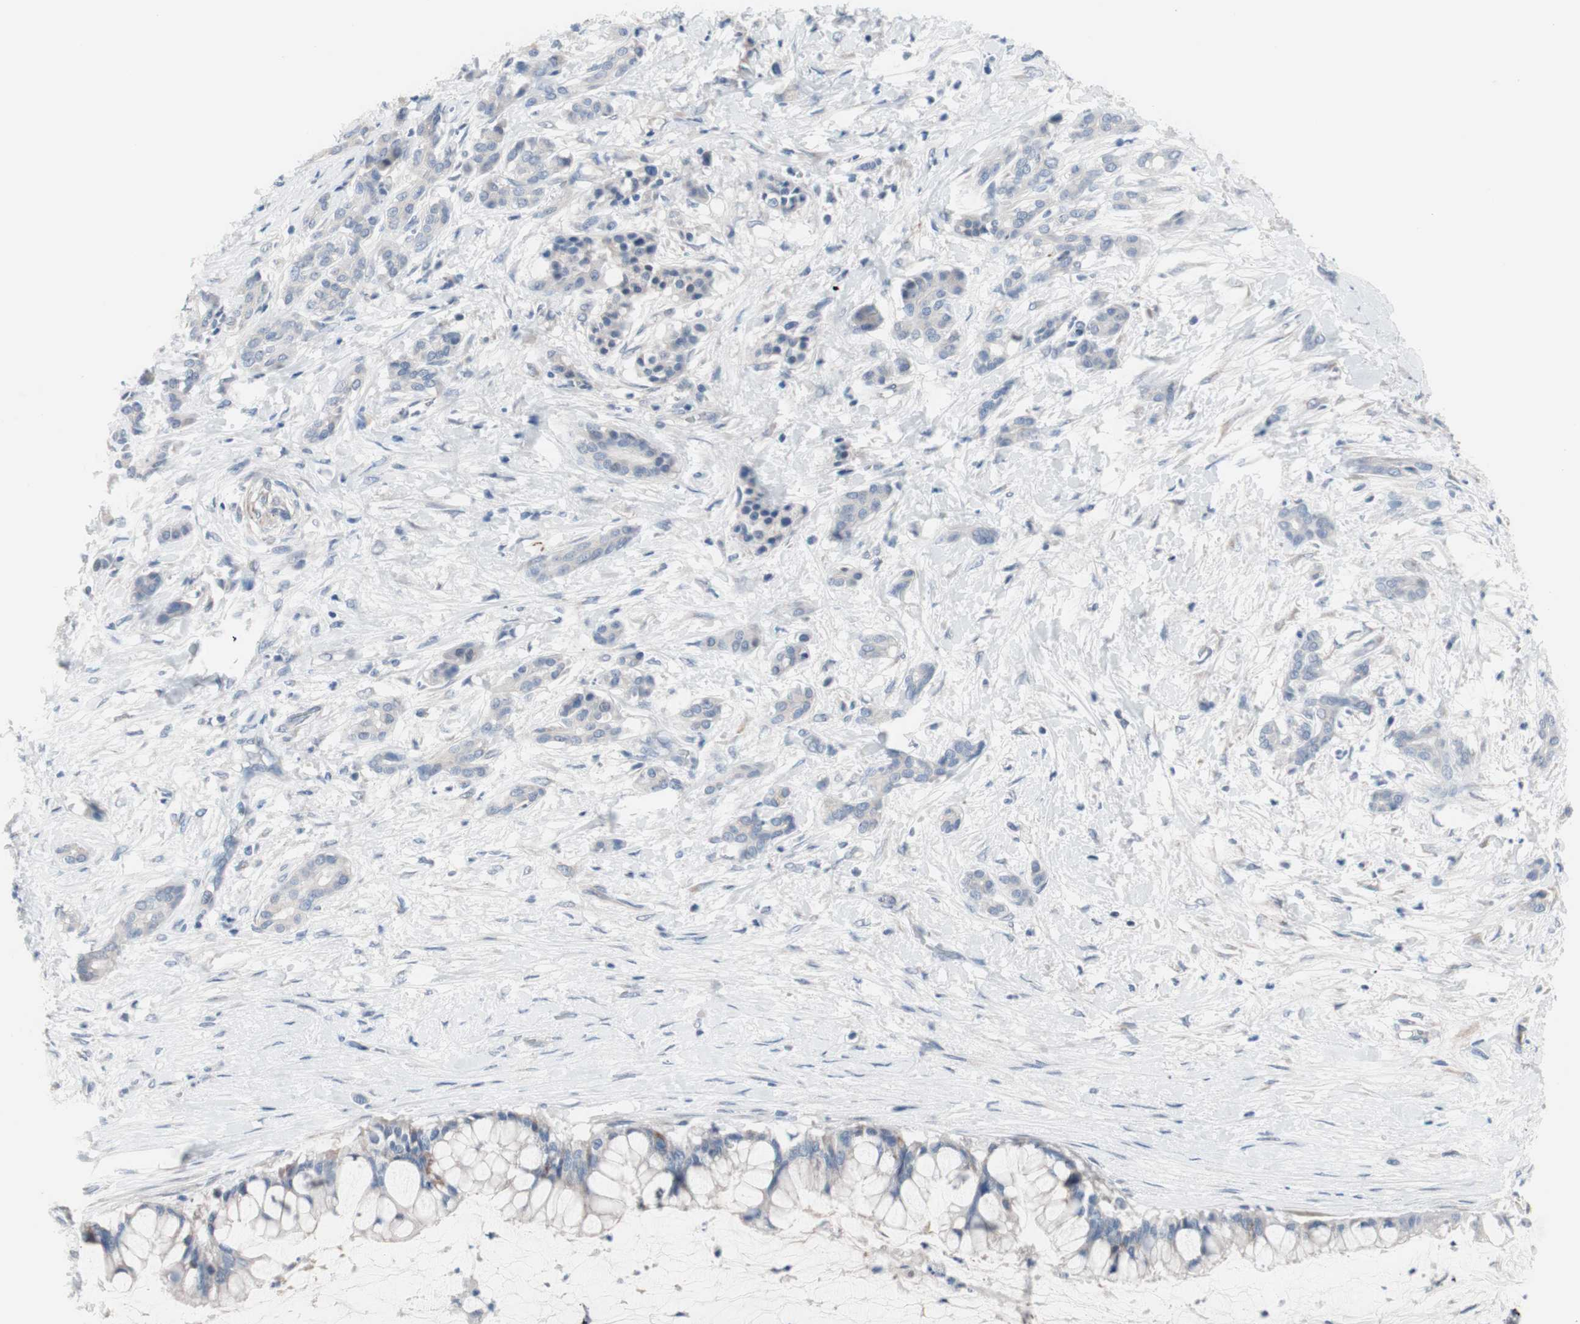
{"staining": {"intensity": "negative", "quantity": "none", "location": "none"}, "tissue": "pancreatic cancer", "cell_type": "Tumor cells", "image_type": "cancer", "snomed": [{"axis": "morphology", "description": "Adenocarcinoma, NOS"}, {"axis": "topography", "description": "Pancreas"}], "caption": "High power microscopy micrograph of an IHC photomicrograph of adenocarcinoma (pancreatic), revealing no significant staining in tumor cells.", "gene": "ULBP1", "patient": {"sex": "male", "age": 41}}